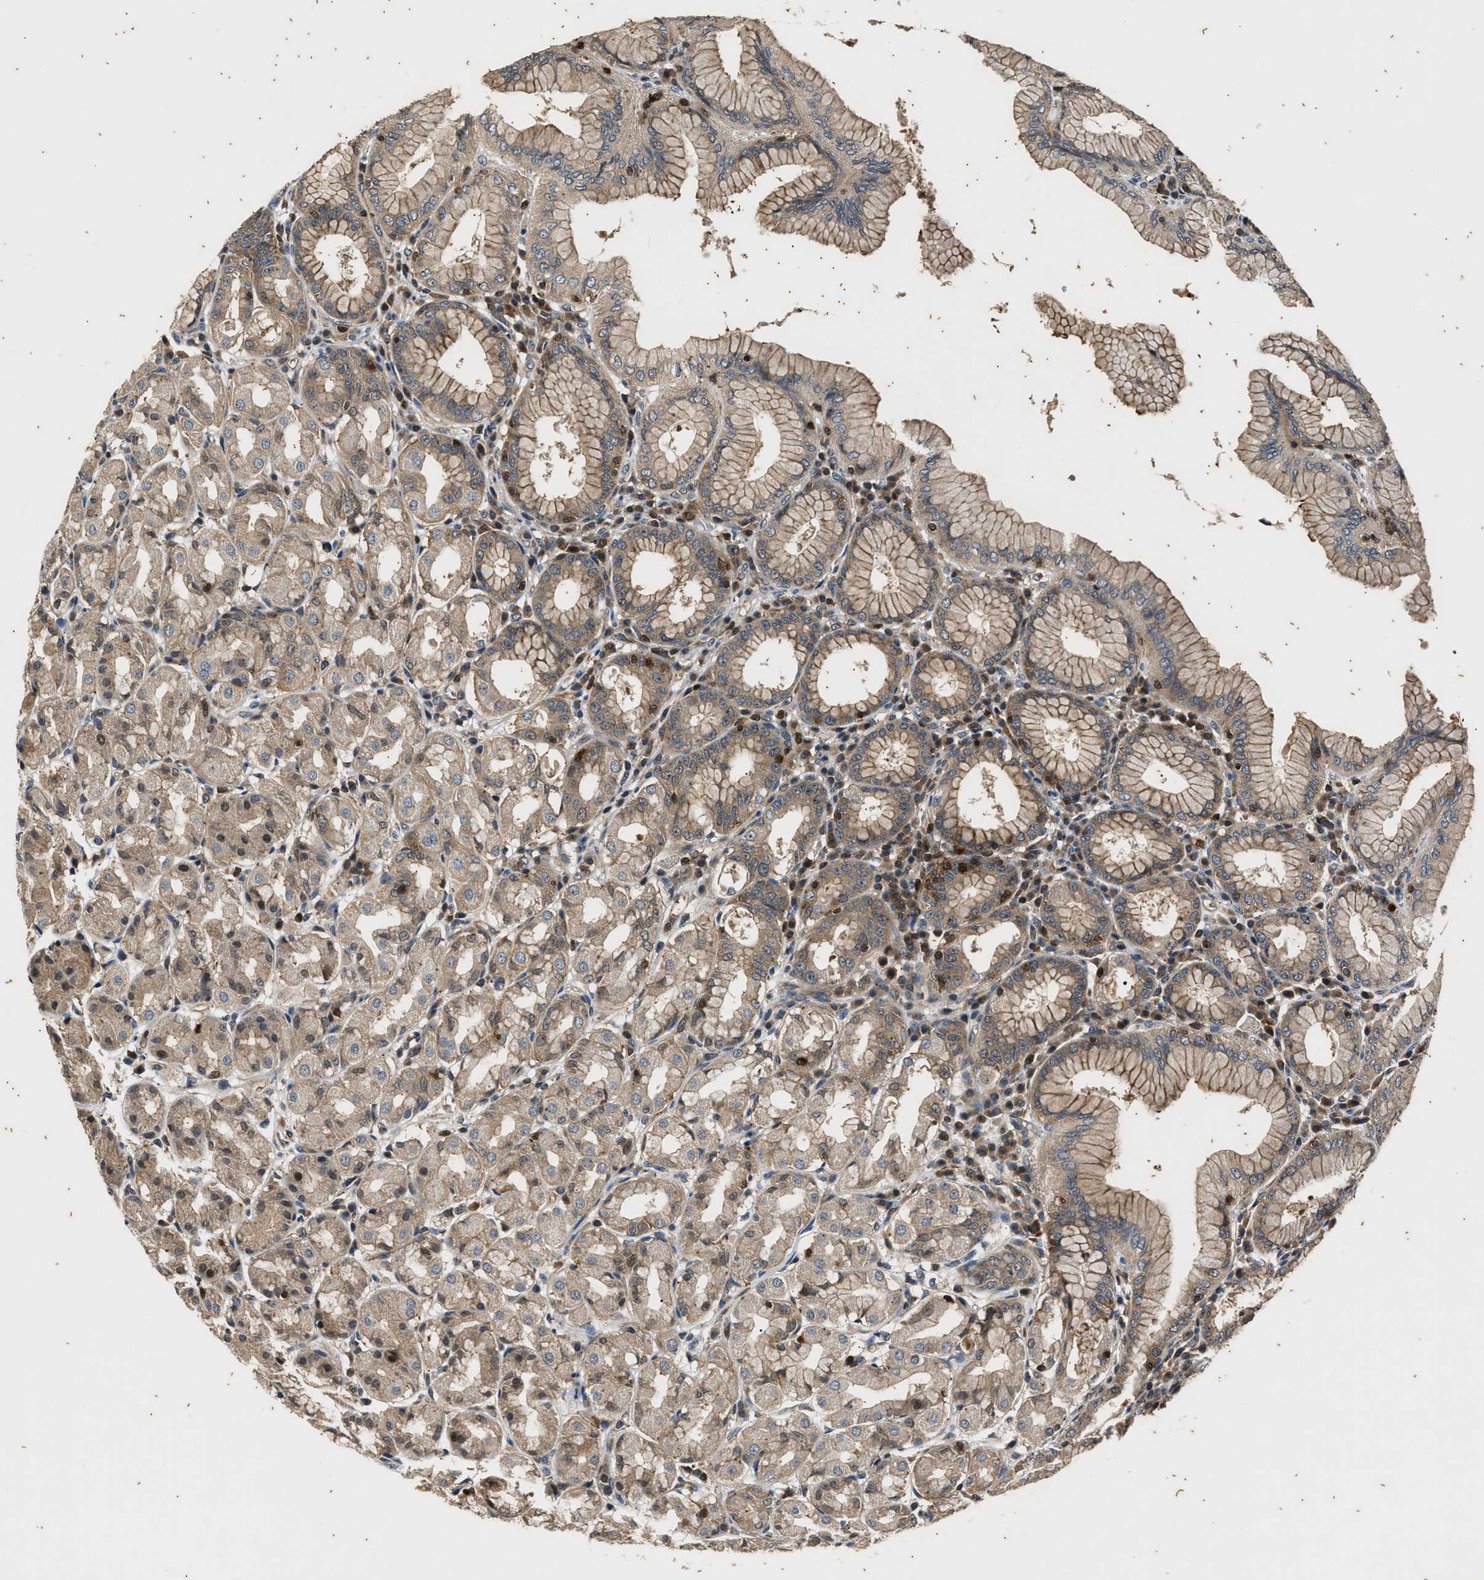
{"staining": {"intensity": "moderate", "quantity": ">75%", "location": "cytoplasmic/membranous"}, "tissue": "stomach", "cell_type": "Glandular cells", "image_type": "normal", "snomed": [{"axis": "morphology", "description": "Normal tissue, NOS"}, {"axis": "topography", "description": "Stomach"}, {"axis": "topography", "description": "Stomach, lower"}], "caption": "Stomach stained with immunohistochemistry displays moderate cytoplasmic/membranous positivity in approximately >75% of glandular cells.", "gene": "PTPN7", "patient": {"sex": "female", "age": 56}}